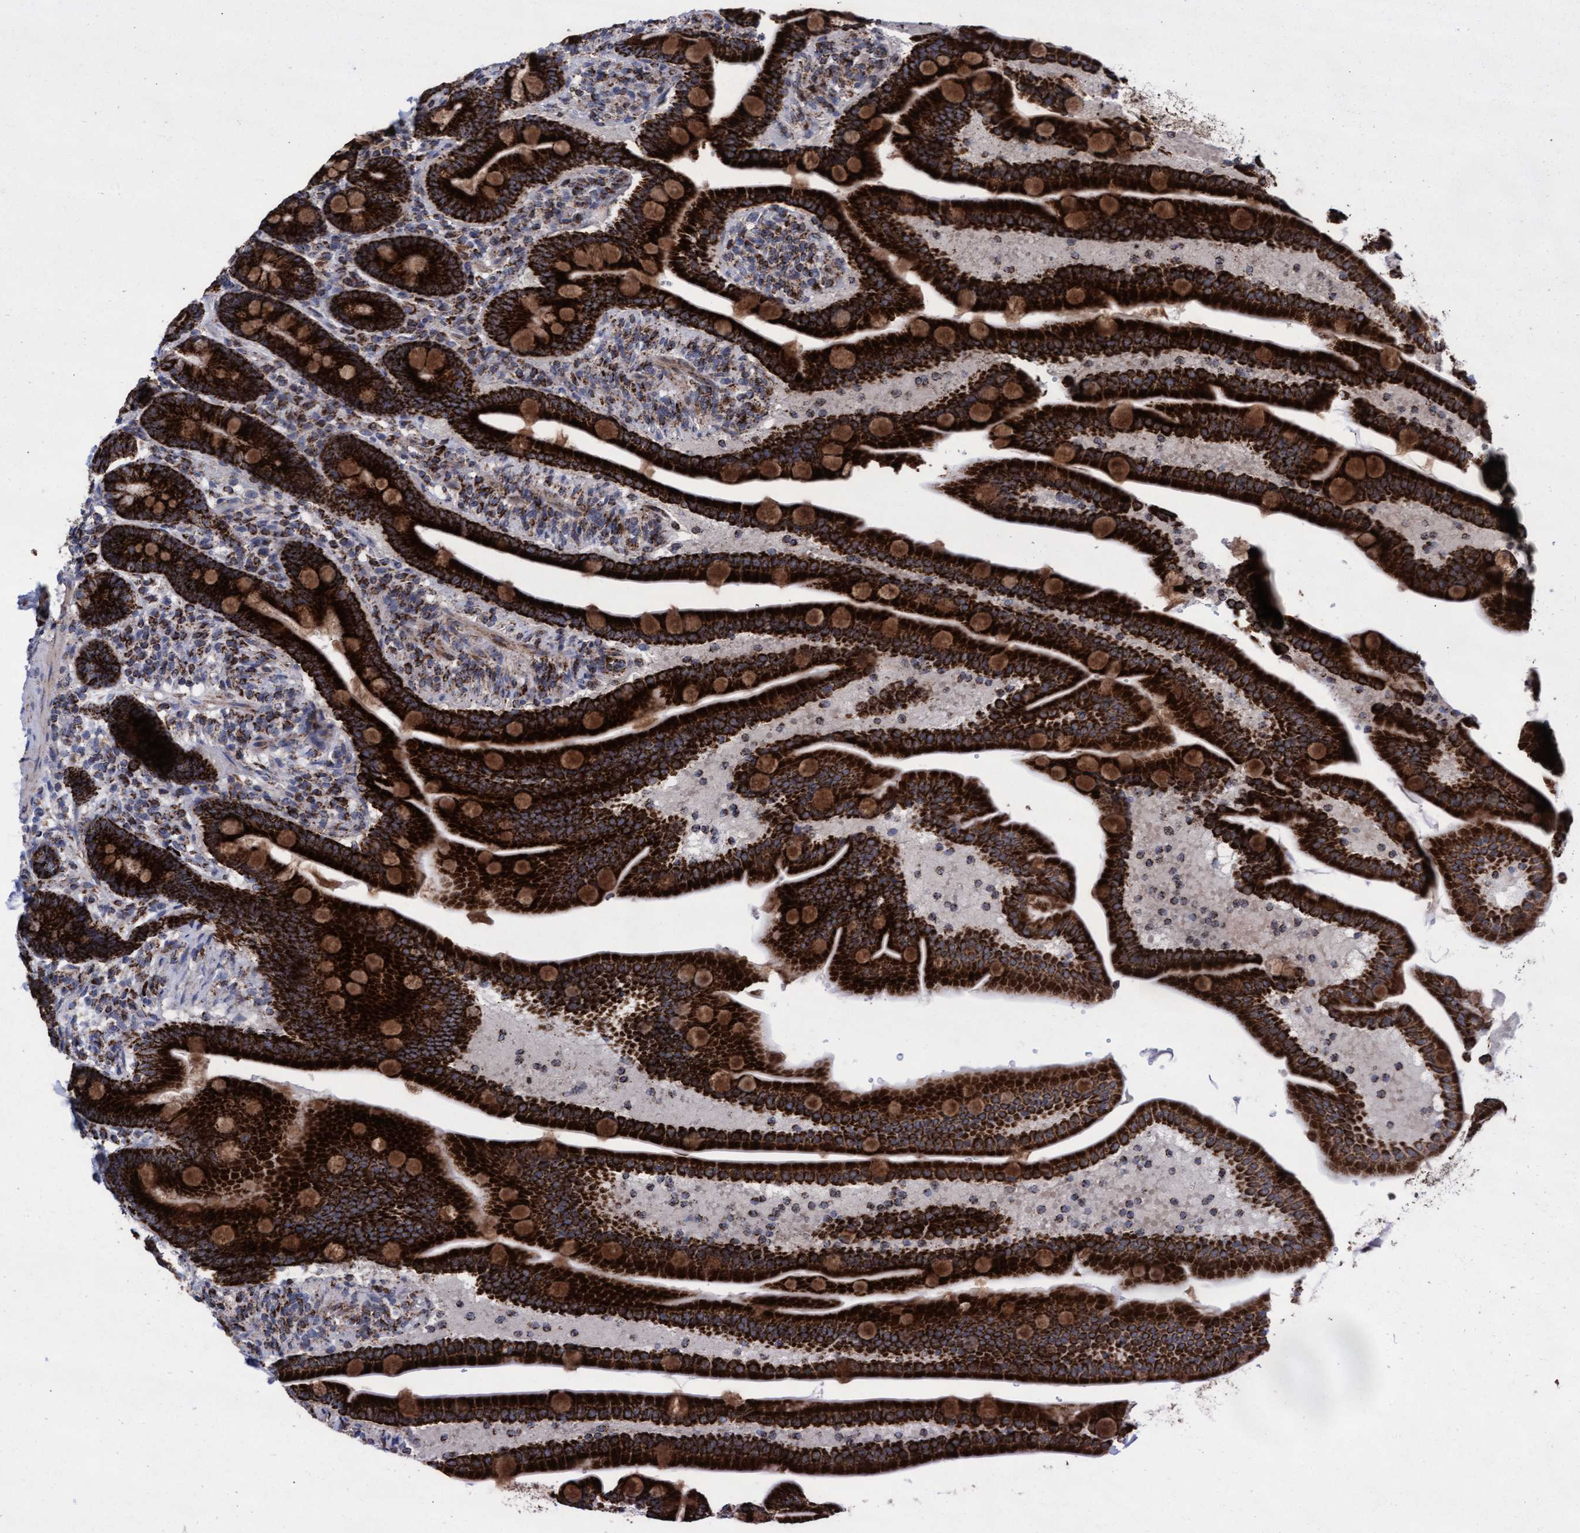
{"staining": {"intensity": "strong", "quantity": ">75%", "location": "cytoplasmic/membranous"}, "tissue": "duodenum", "cell_type": "Glandular cells", "image_type": "normal", "snomed": [{"axis": "morphology", "description": "Normal tissue, NOS"}, {"axis": "topography", "description": "Duodenum"}], "caption": "The immunohistochemical stain labels strong cytoplasmic/membranous positivity in glandular cells of normal duodenum.", "gene": "MRPL38", "patient": {"sex": "male", "age": 54}}